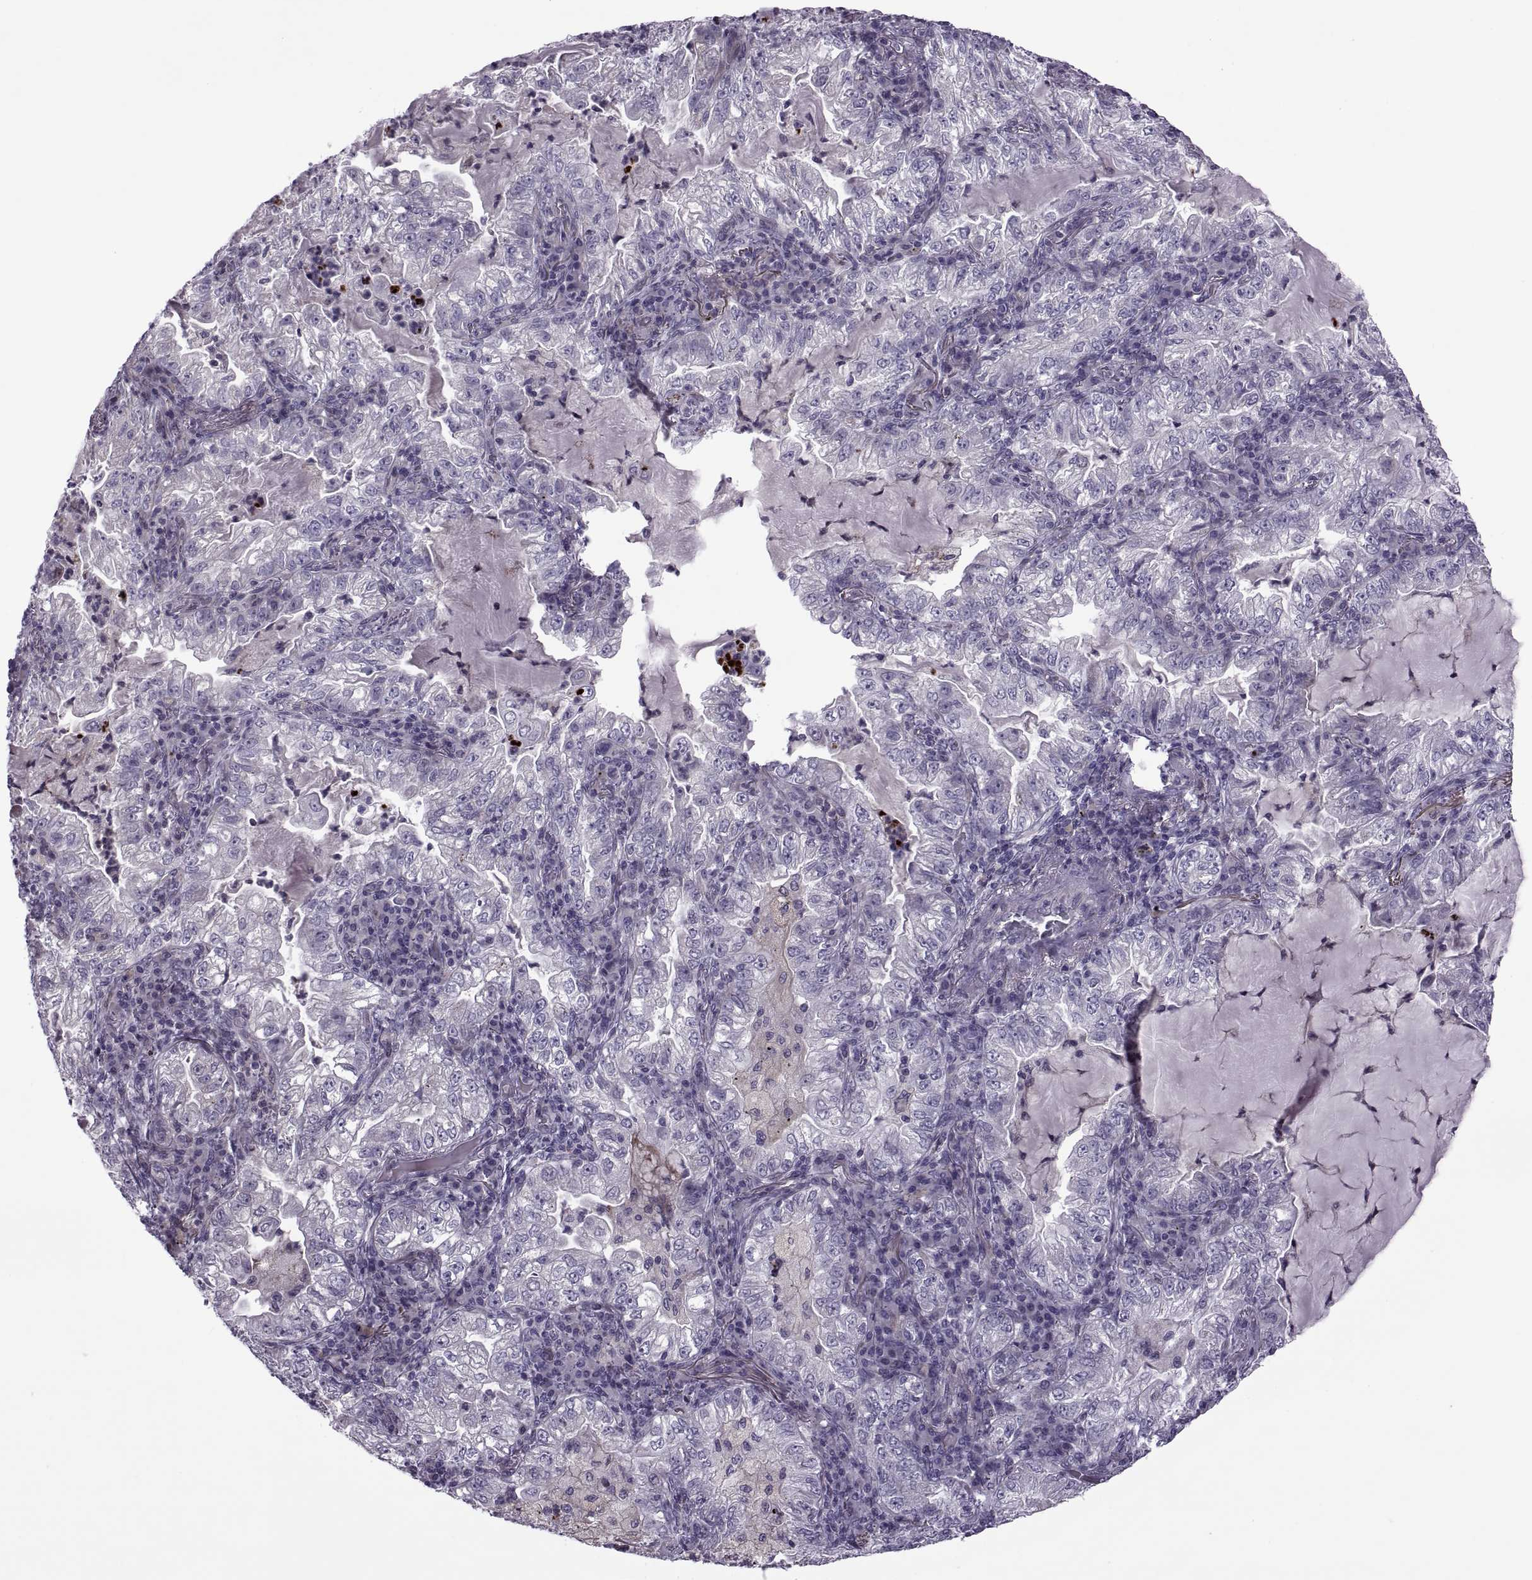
{"staining": {"intensity": "negative", "quantity": "none", "location": "none"}, "tissue": "lung cancer", "cell_type": "Tumor cells", "image_type": "cancer", "snomed": [{"axis": "morphology", "description": "Adenocarcinoma, NOS"}, {"axis": "topography", "description": "Lung"}], "caption": "DAB (3,3'-diaminobenzidine) immunohistochemical staining of human lung cancer reveals no significant staining in tumor cells.", "gene": "ODF3", "patient": {"sex": "female", "age": 73}}